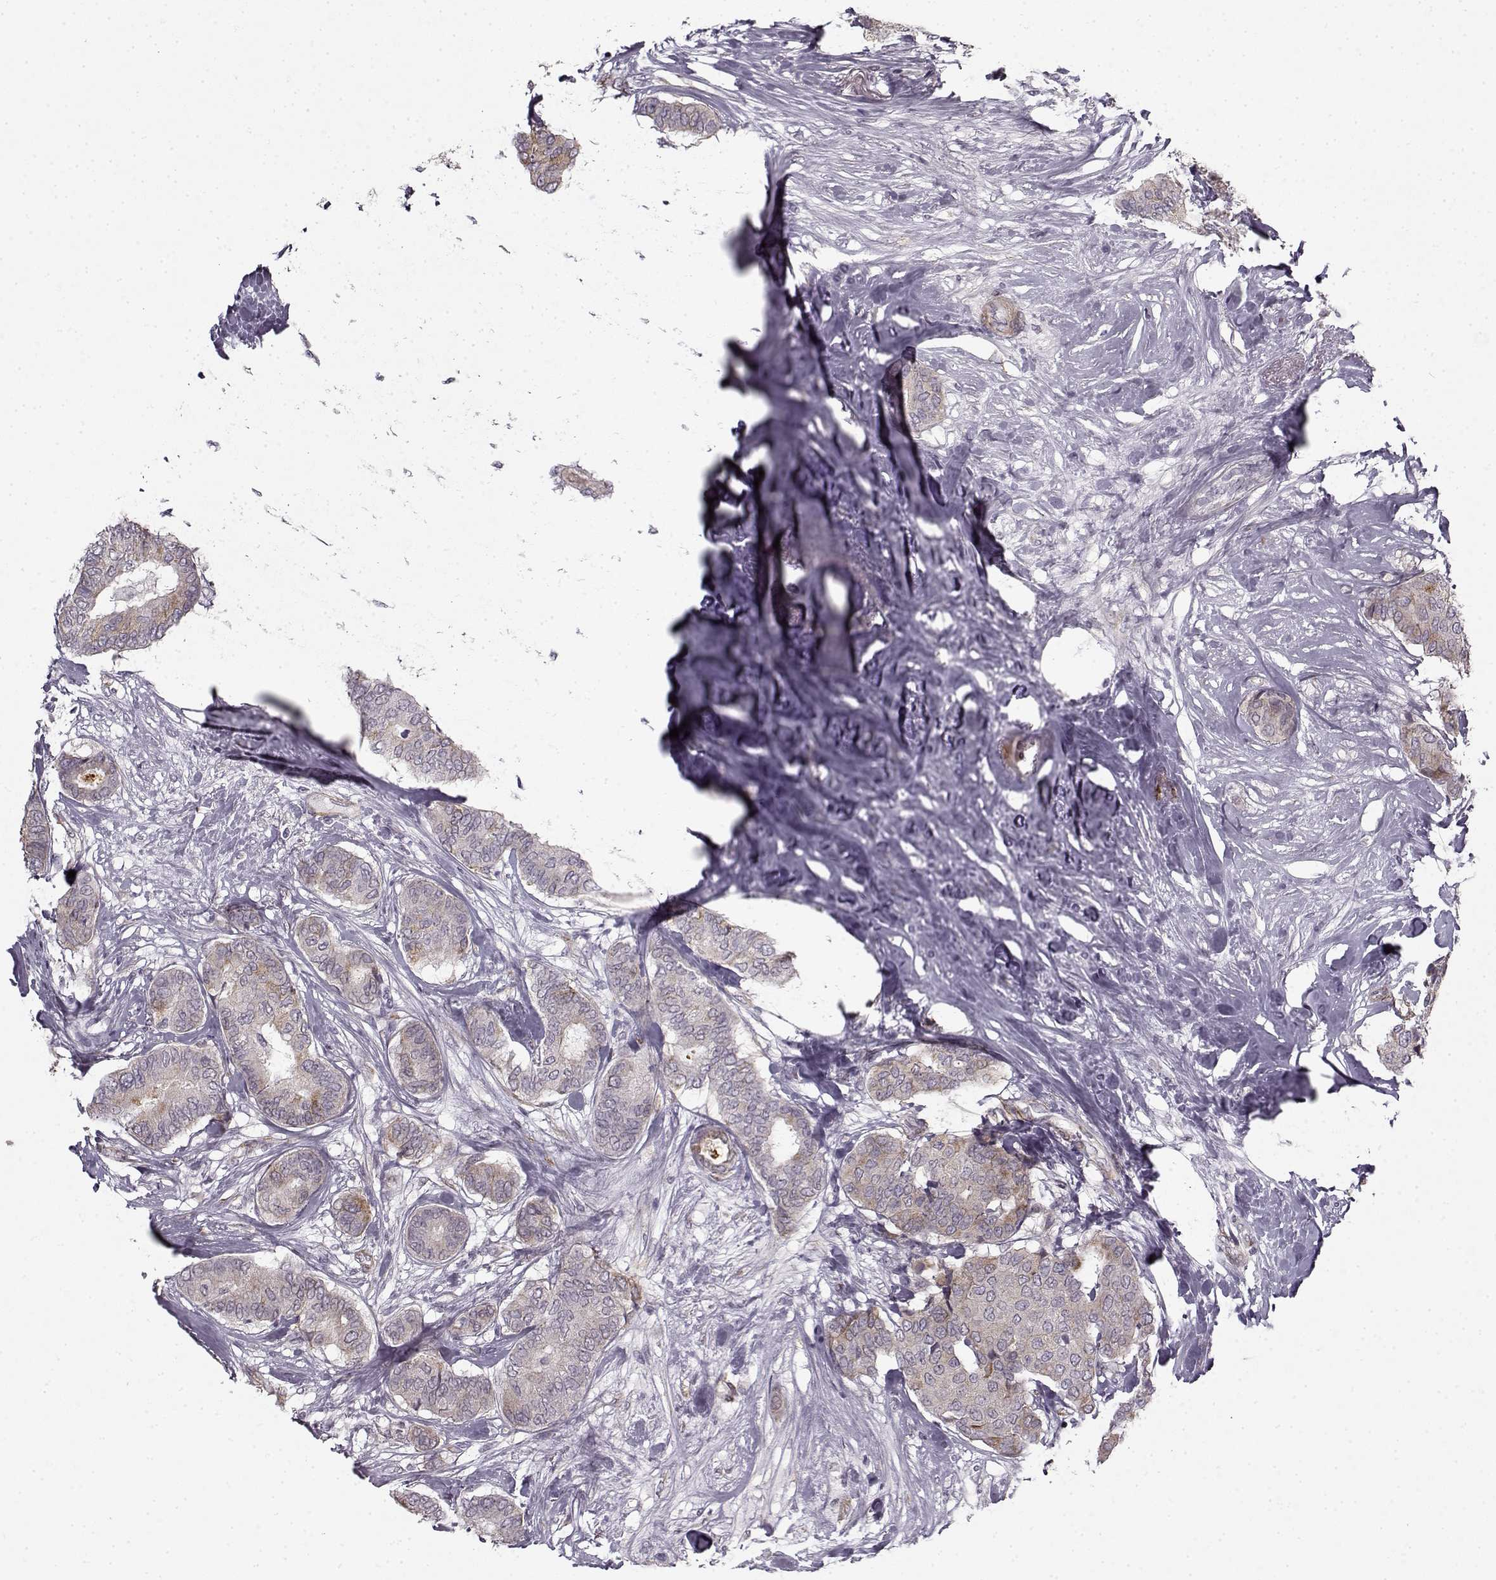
{"staining": {"intensity": "weak", "quantity": "25%-75%", "location": "cytoplasmic/membranous"}, "tissue": "breast cancer", "cell_type": "Tumor cells", "image_type": "cancer", "snomed": [{"axis": "morphology", "description": "Duct carcinoma"}, {"axis": "topography", "description": "Breast"}], "caption": "Invasive ductal carcinoma (breast) stained for a protein exhibits weak cytoplasmic/membranous positivity in tumor cells. (DAB (3,3'-diaminobenzidine) = brown stain, brightfield microscopy at high magnification).", "gene": "LAMB2", "patient": {"sex": "female", "age": 75}}